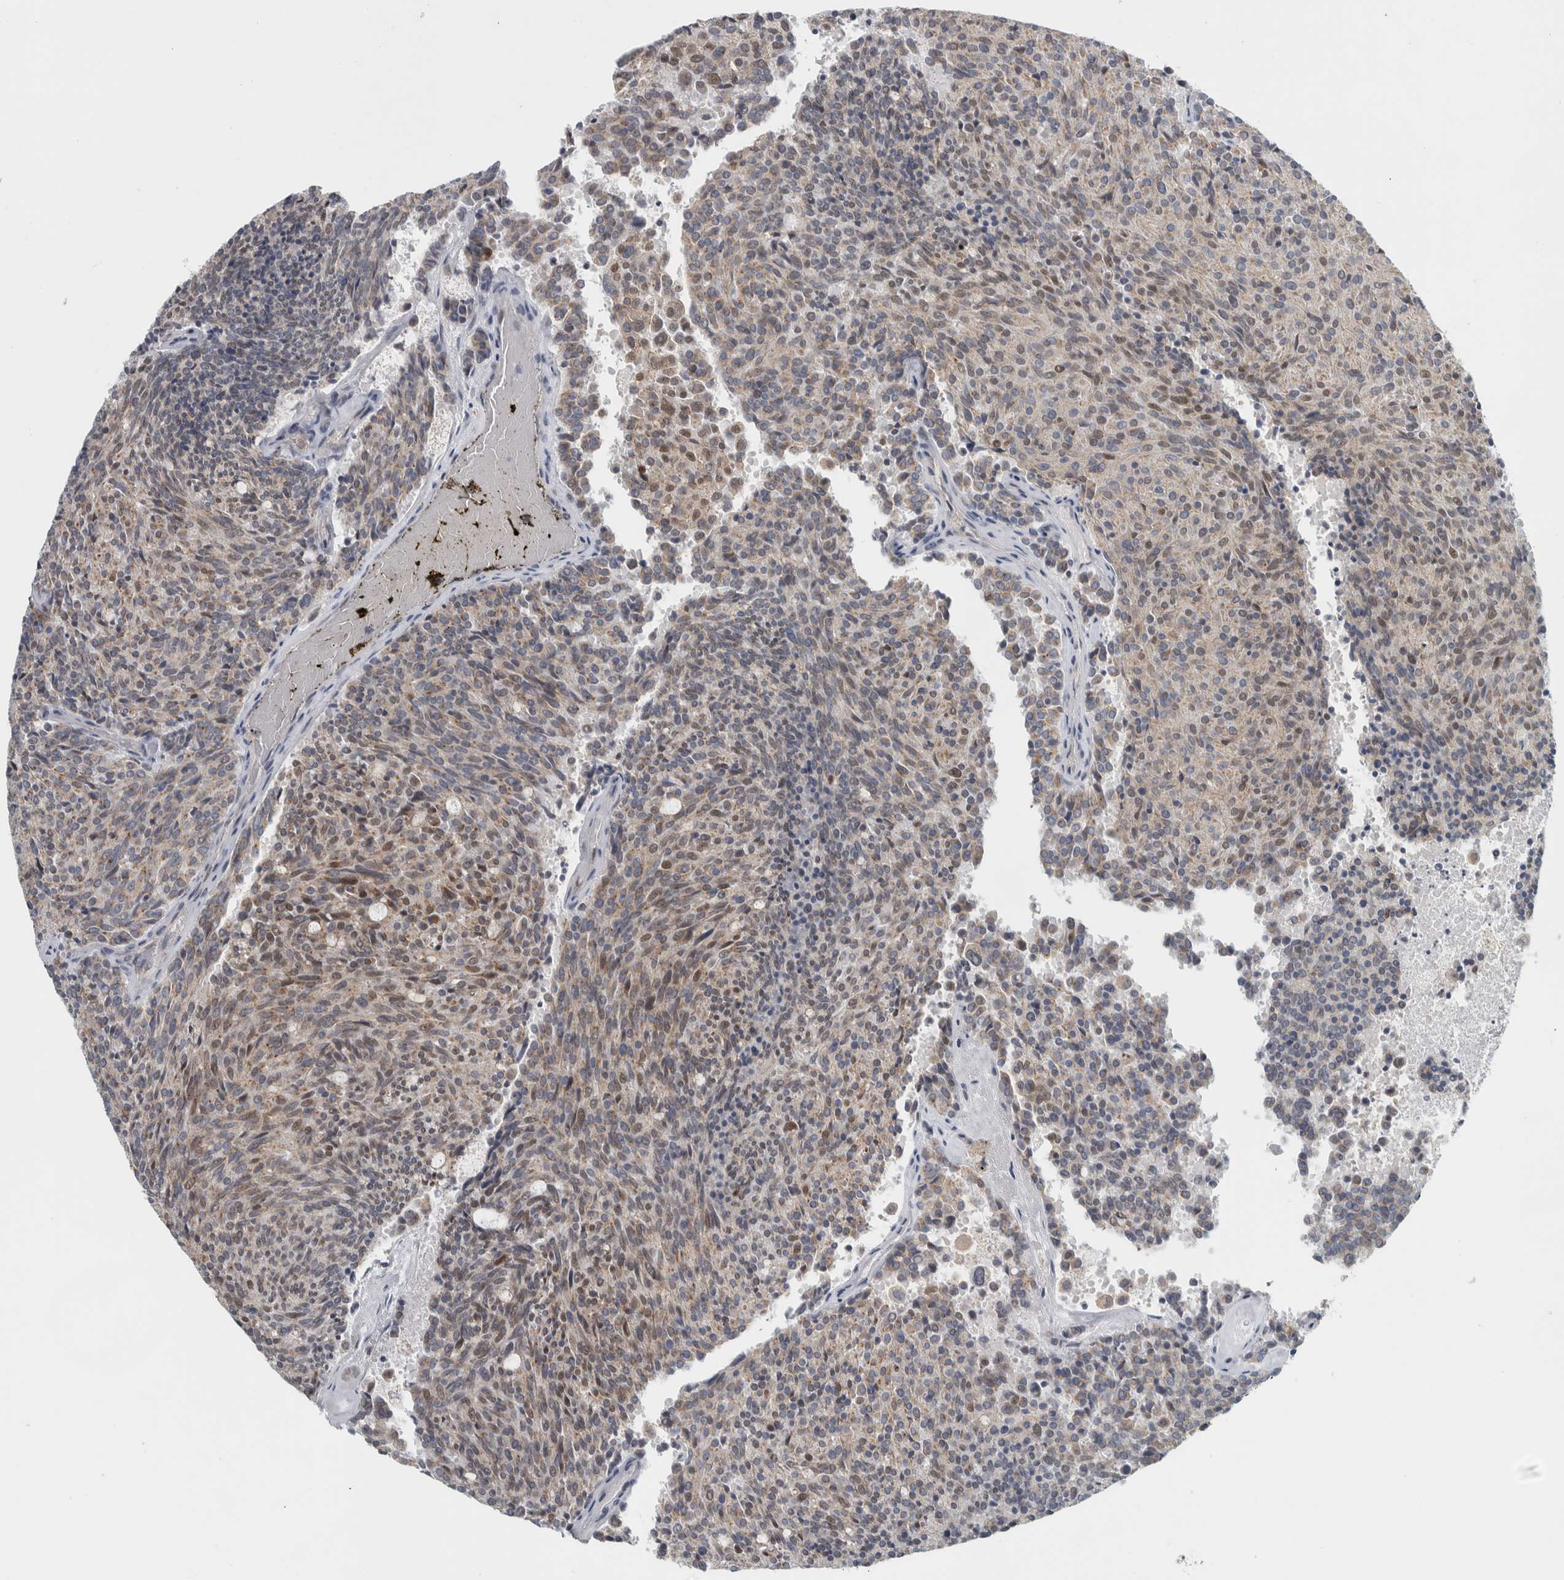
{"staining": {"intensity": "weak", "quantity": "25%-75%", "location": "cytoplasmic/membranous,nuclear"}, "tissue": "carcinoid", "cell_type": "Tumor cells", "image_type": "cancer", "snomed": [{"axis": "morphology", "description": "Carcinoid, malignant, NOS"}, {"axis": "topography", "description": "Pancreas"}], "caption": "The micrograph exhibits staining of carcinoid, revealing weak cytoplasmic/membranous and nuclear protein expression (brown color) within tumor cells. The protein of interest is shown in brown color, while the nuclei are stained blue.", "gene": "ADPRM", "patient": {"sex": "female", "age": 54}}